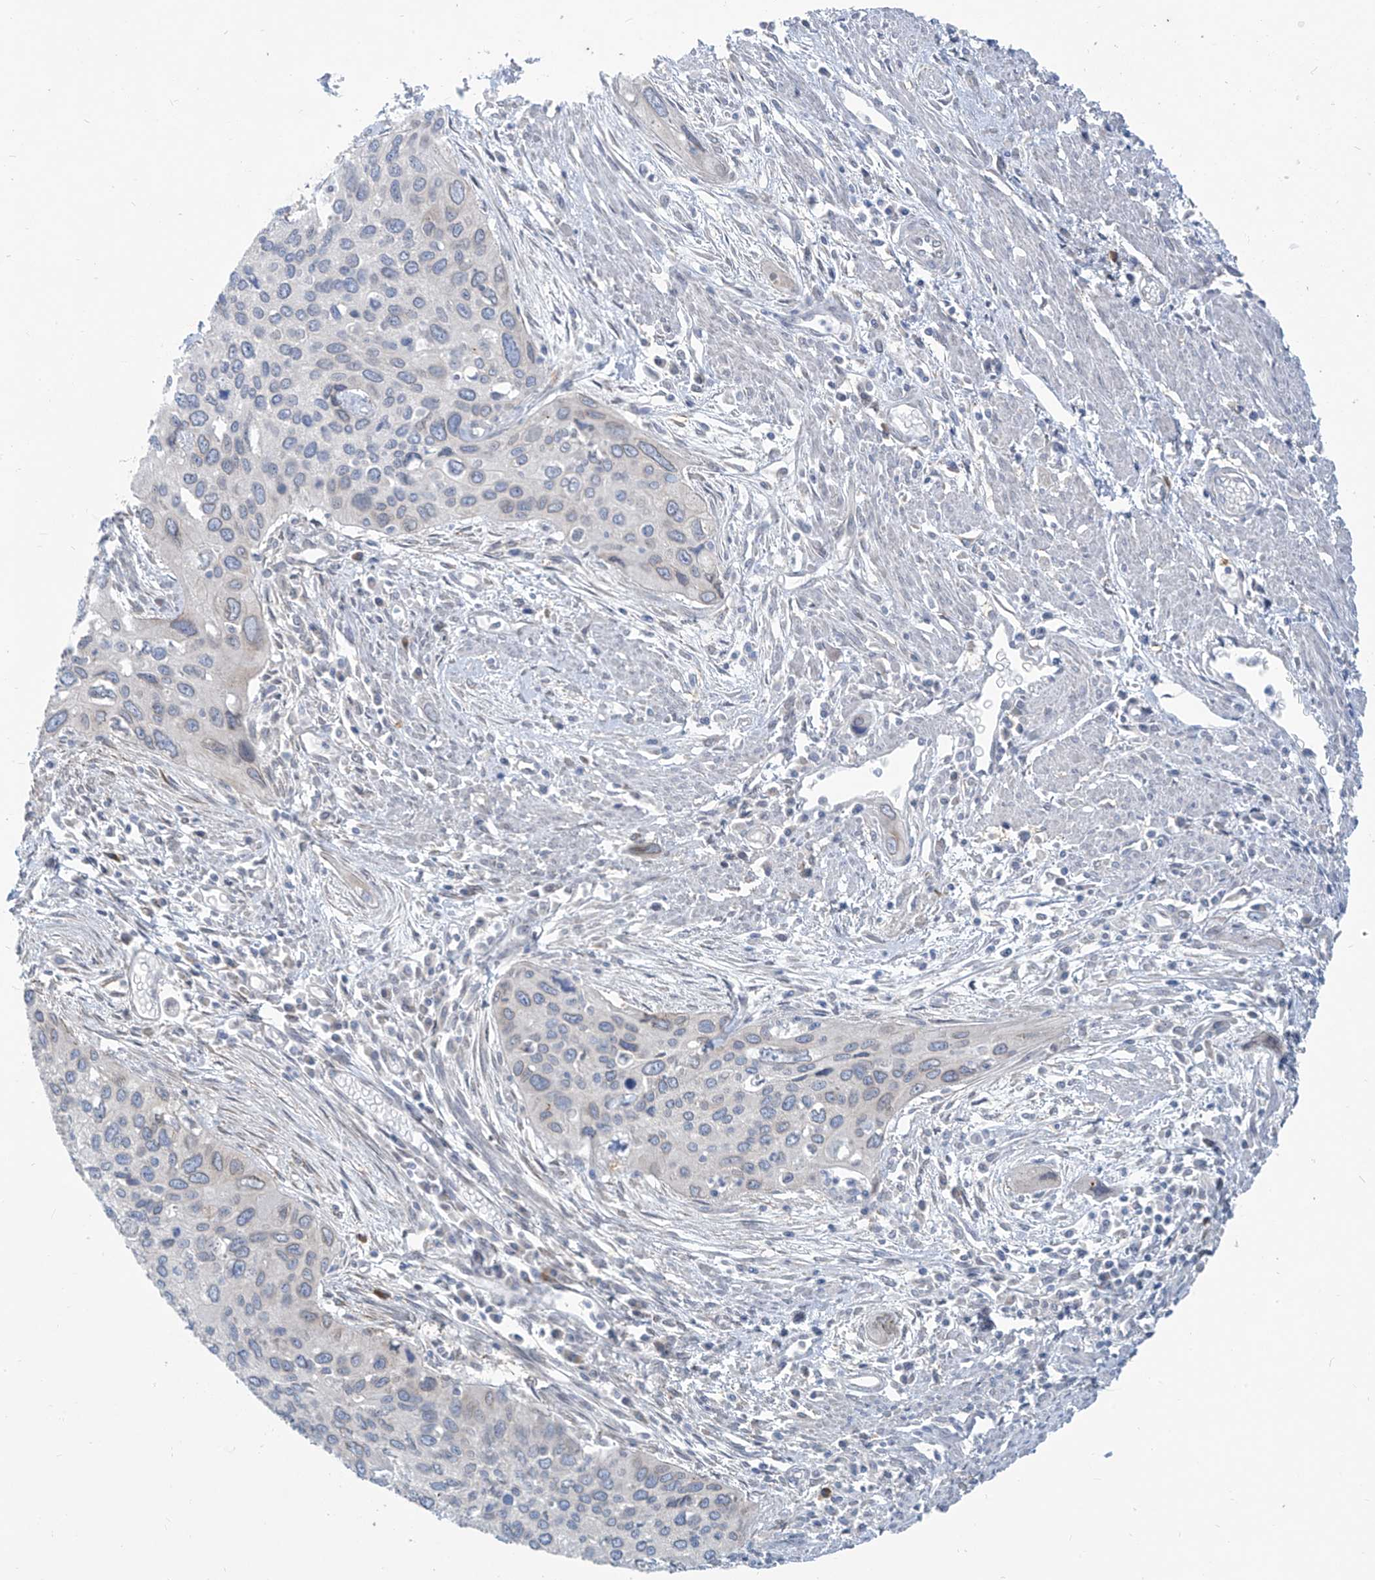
{"staining": {"intensity": "negative", "quantity": "none", "location": "none"}, "tissue": "cervical cancer", "cell_type": "Tumor cells", "image_type": "cancer", "snomed": [{"axis": "morphology", "description": "Squamous cell carcinoma, NOS"}, {"axis": "topography", "description": "Cervix"}], "caption": "A high-resolution image shows IHC staining of cervical squamous cell carcinoma, which shows no significant positivity in tumor cells.", "gene": "KRTAP25-1", "patient": {"sex": "female", "age": 55}}